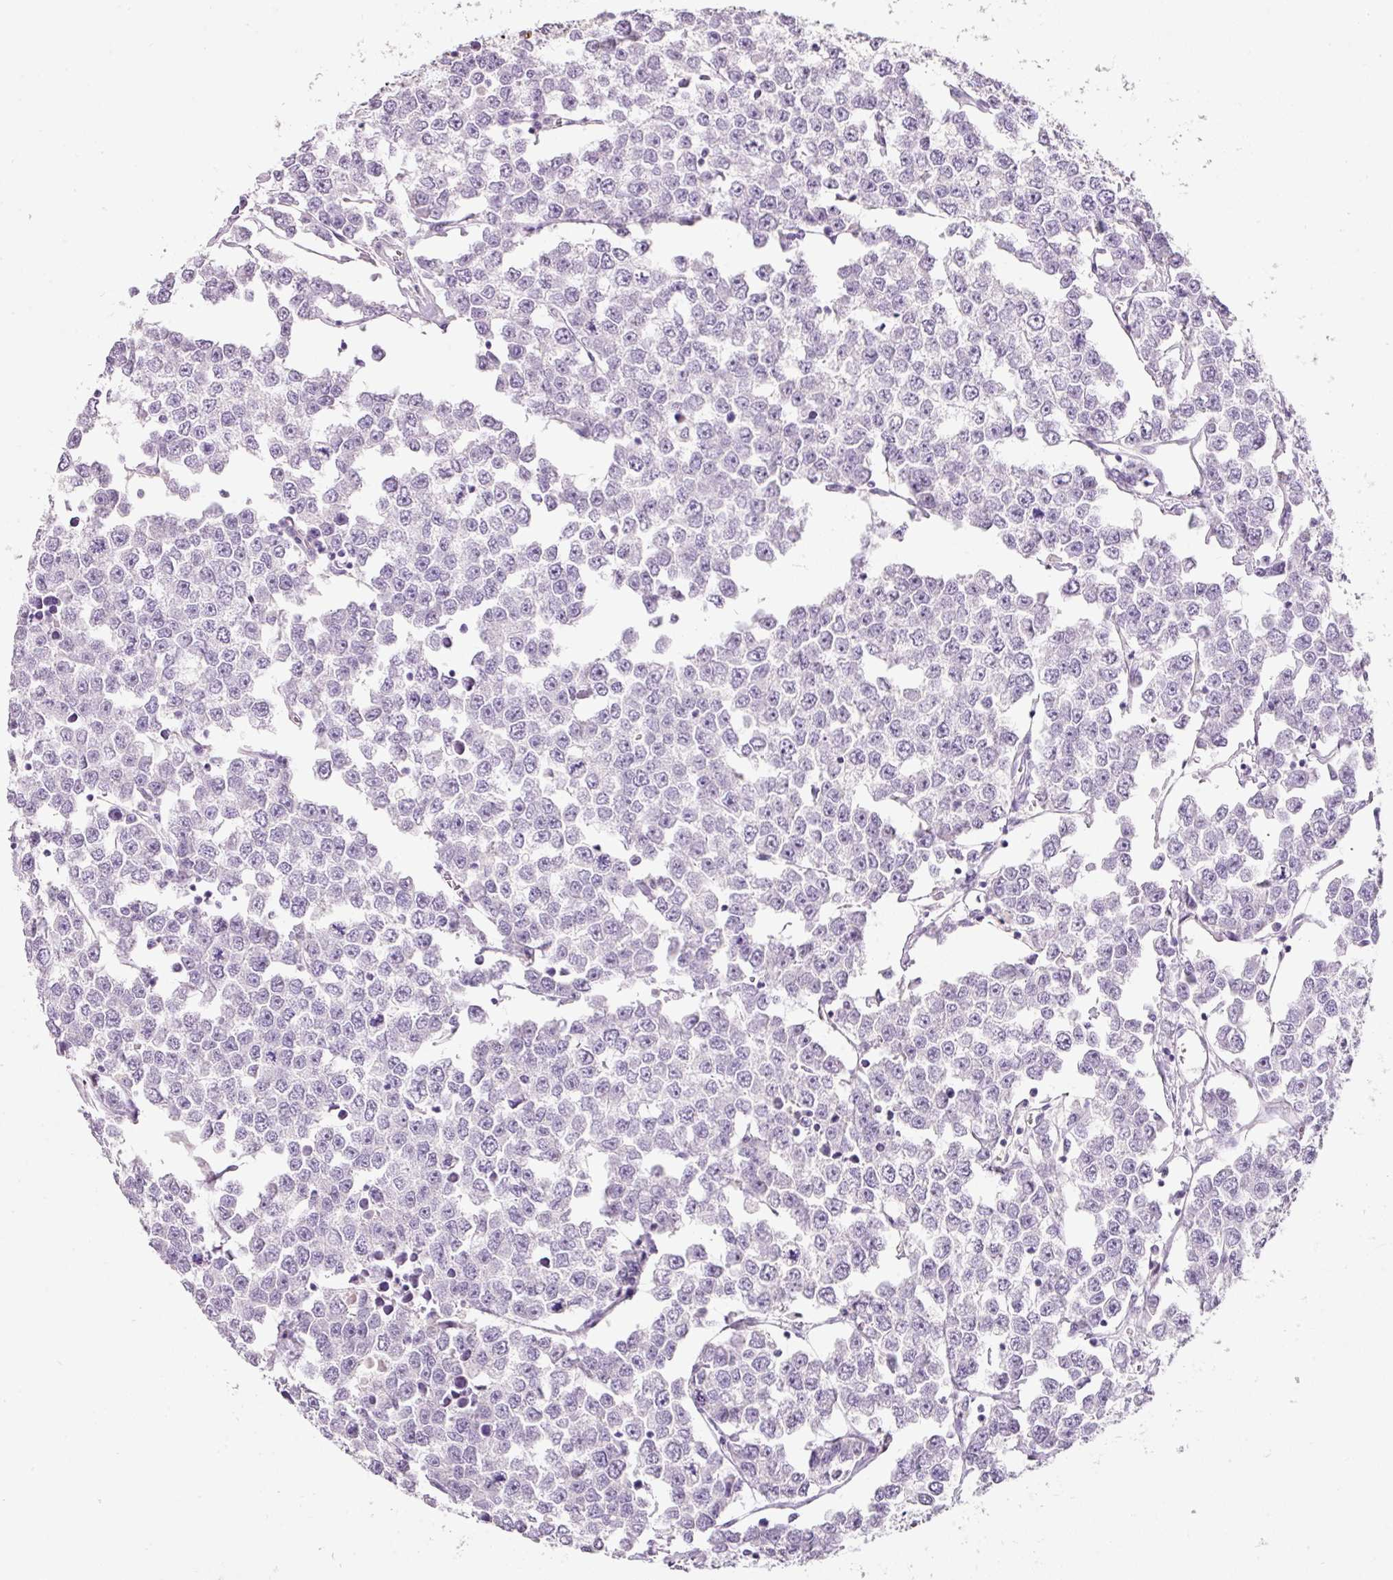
{"staining": {"intensity": "negative", "quantity": "none", "location": "none"}, "tissue": "testis cancer", "cell_type": "Tumor cells", "image_type": "cancer", "snomed": [{"axis": "morphology", "description": "Seminoma, NOS"}, {"axis": "morphology", "description": "Carcinoma, Embryonal, NOS"}, {"axis": "topography", "description": "Testis"}], "caption": "Testis seminoma was stained to show a protein in brown. There is no significant positivity in tumor cells.", "gene": "DNM1", "patient": {"sex": "male", "age": 52}}